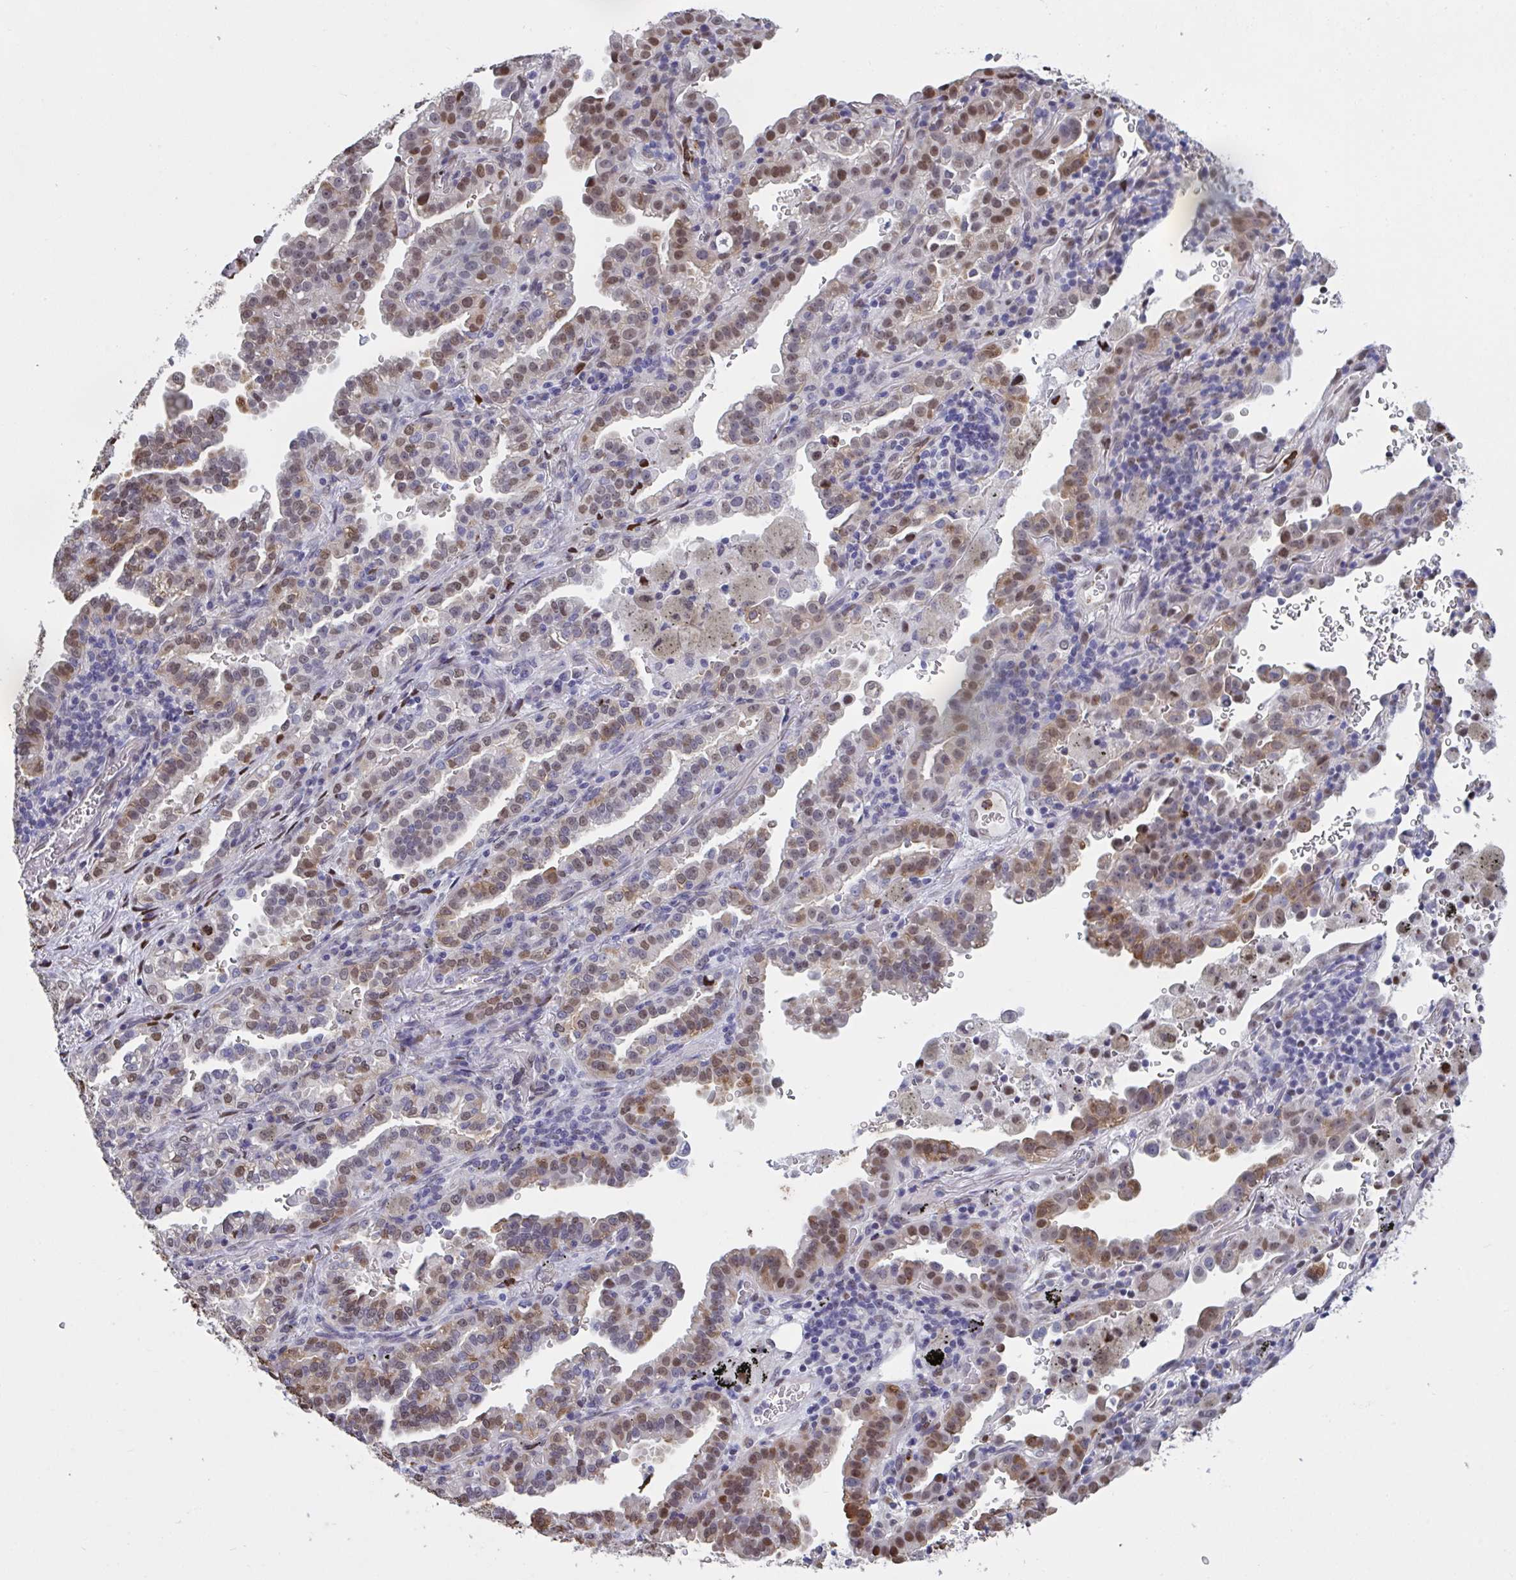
{"staining": {"intensity": "moderate", "quantity": "25%-75%", "location": "cytoplasmic/membranous,nuclear"}, "tissue": "lung cancer", "cell_type": "Tumor cells", "image_type": "cancer", "snomed": [{"axis": "morphology", "description": "Adenocarcinoma, NOS"}, {"axis": "topography", "description": "Lymph node"}, {"axis": "topography", "description": "Lung"}], "caption": "Protein expression analysis of lung adenocarcinoma reveals moderate cytoplasmic/membranous and nuclear expression in approximately 25%-75% of tumor cells.", "gene": "PELI2", "patient": {"sex": "male", "age": 66}}